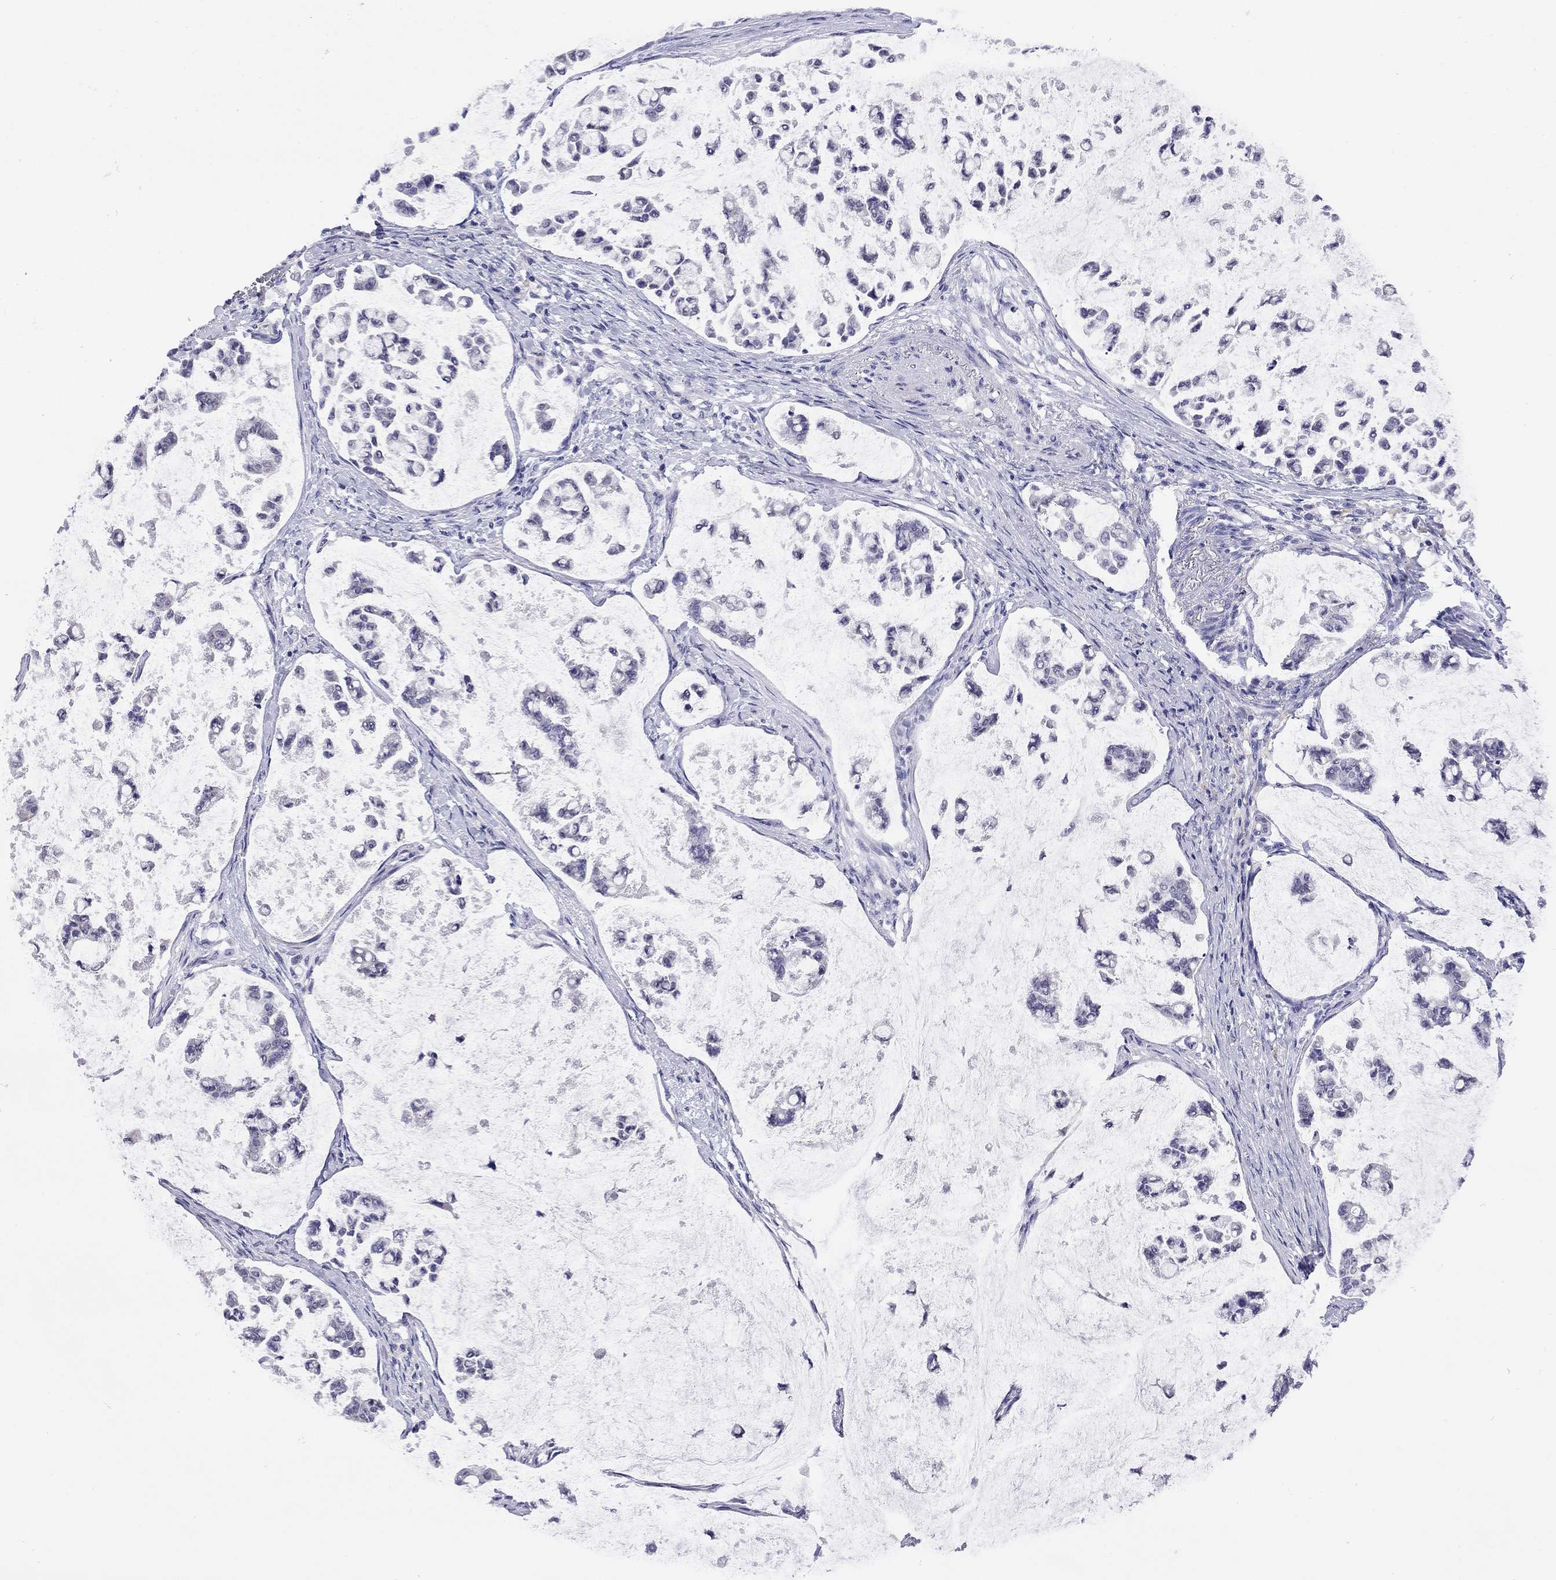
{"staining": {"intensity": "negative", "quantity": "none", "location": "none"}, "tissue": "stomach cancer", "cell_type": "Tumor cells", "image_type": "cancer", "snomed": [{"axis": "morphology", "description": "Adenocarcinoma, NOS"}, {"axis": "topography", "description": "Stomach"}], "caption": "Tumor cells show no significant positivity in stomach adenocarcinoma. (Brightfield microscopy of DAB (3,3'-diaminobenzidine) immunohistochemistry (IHC) at high magnification).", "gene": "ARMC12", "patient": {"sex": "male", "age": 82}}